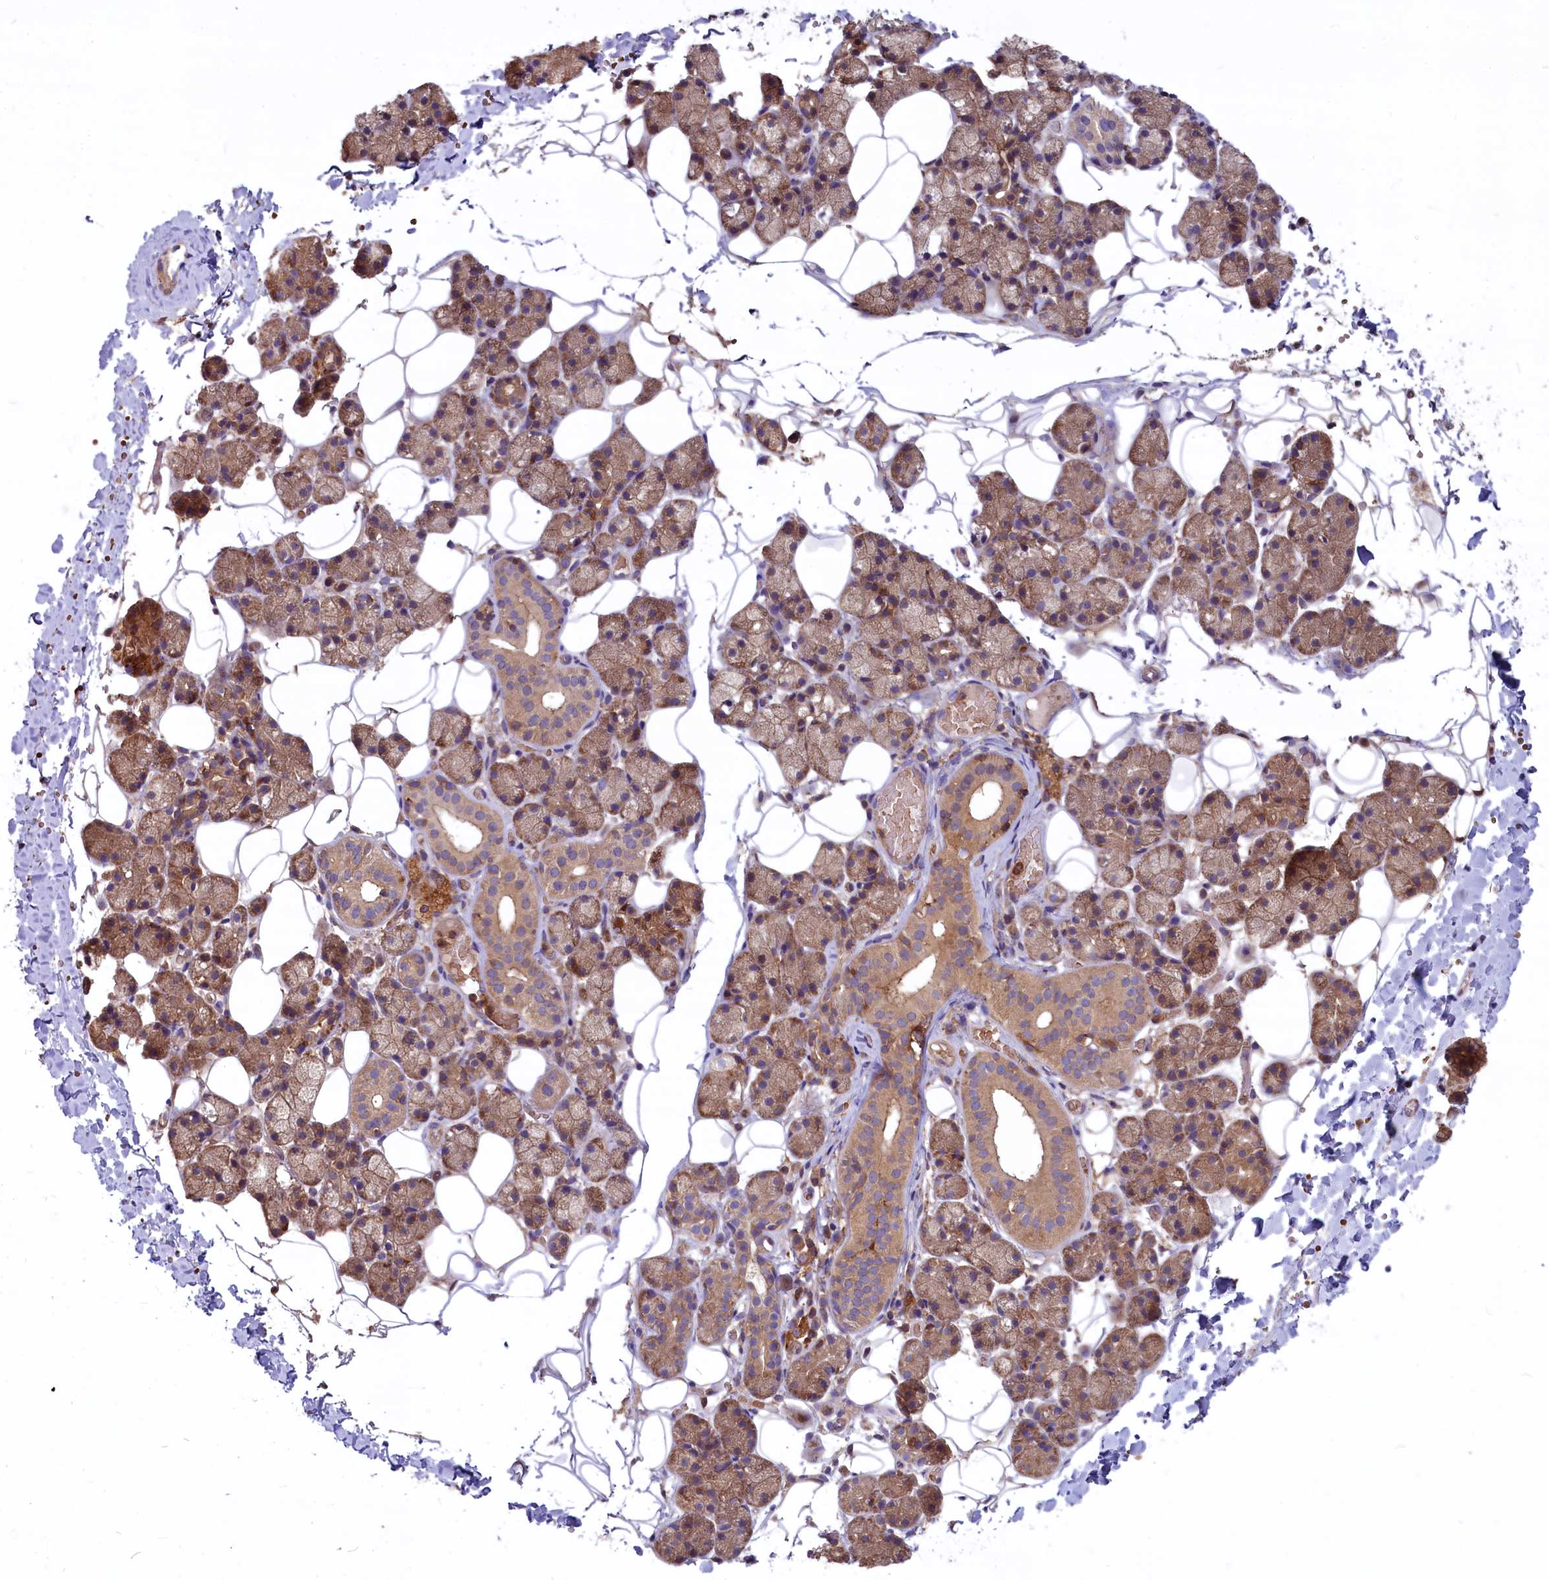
{"staining": {"intensity": "moderate", "quantity": "25%-75%", "location": "cytoplasmic/membranous"}, "tissue": "salivary gland", "cell_type": "Glandular cells", "image_type": "normal", "snomed": [{"axis": "morphology", "description": "Normal tissue, NOS"}, {"axis": "topography", "description": "Salivary gland"}], "caption": "This is a photomicrograph of IHC staining of unremarkable salivary gland, which shows moderate staining in the cytoplasmic/membranous of glandular cells.", "gene": "MYO9B", "patient": {"sex": "female", "age": 33}}